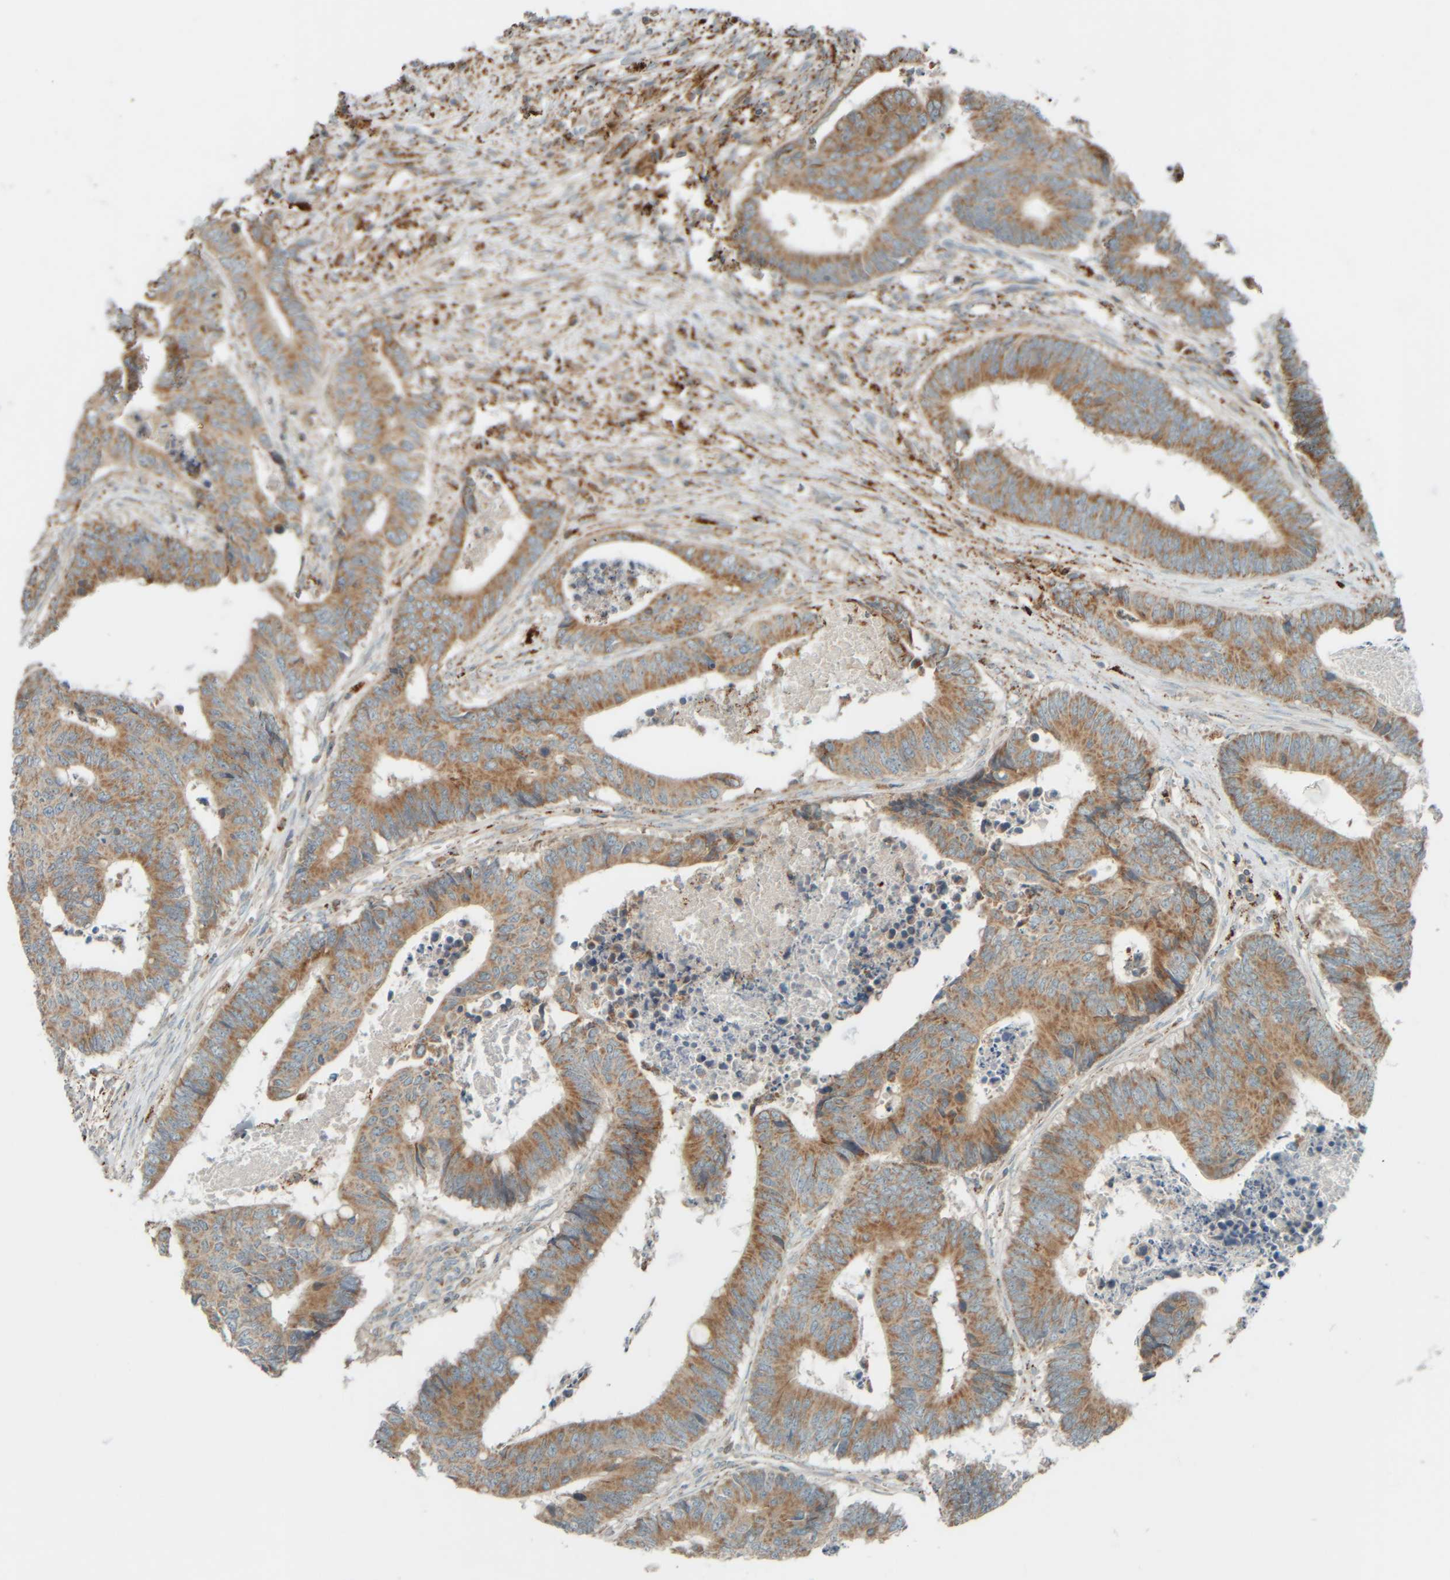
{"staining": {"intensity": "moderate", "quantity": ">75%", "location": "cytoplasmic/membranous"}, "tissue": "colorectal cancer", "cell_type": "Tumor cells", "image_type": "cancer", "snomed": [{"axis": "morphology", "description": "Adenocarcinoma, NOS"}, {"axis": "topography", "description": "Rectum"}], "caption": "Brown immunohistochemical staining in human colorectal cancer shows moderate cytoplasmic/membranous expression in about >75% of tumor cells. The protein is shown in brown color, while the nuclei are stained blue.", "gene": "SPAG5", "patient": {"sex": "male", "age": 84}}